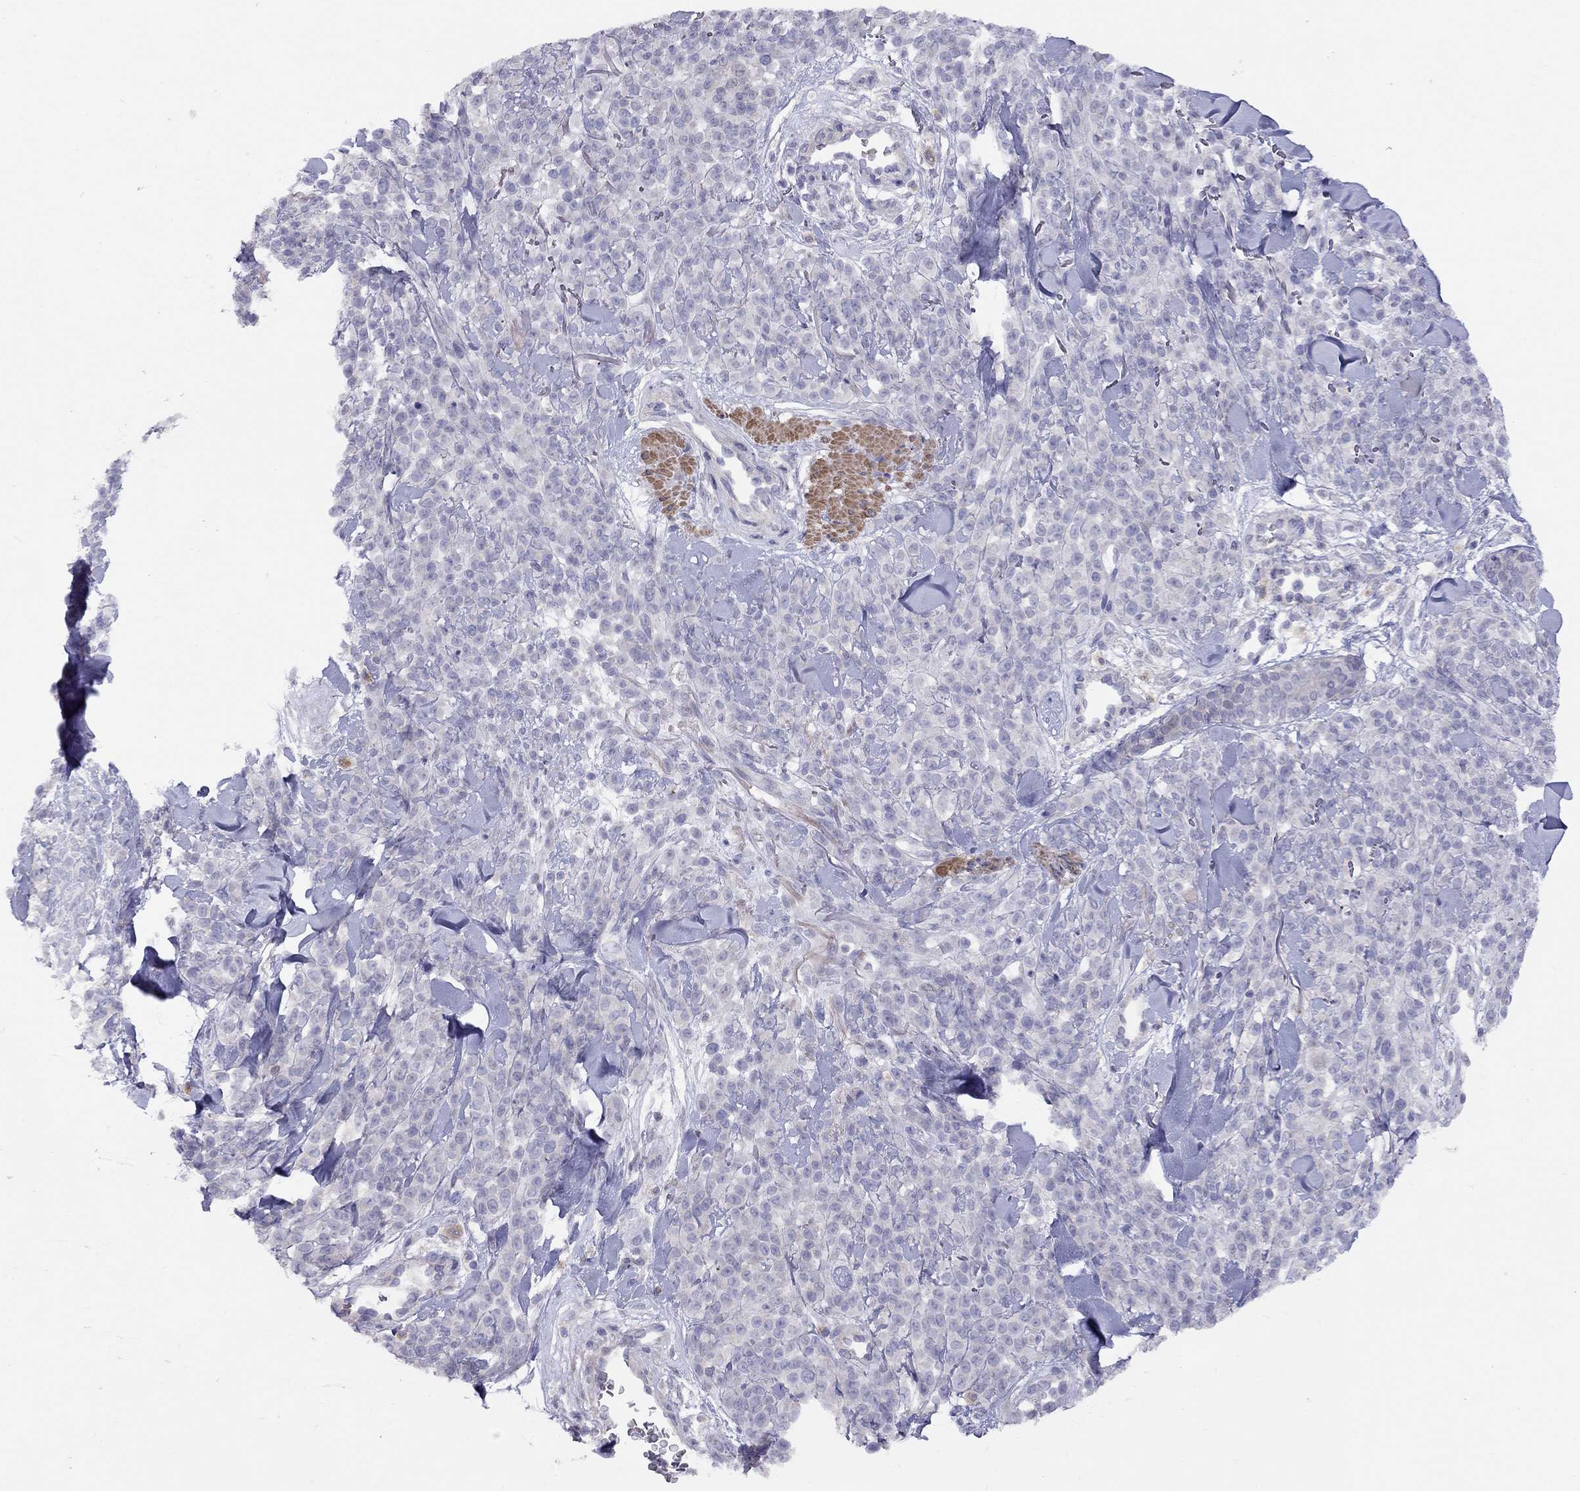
{"staining": {"intensity": "negative", "quantity": "none", "location": "none"}, "tissue": "melanoma", "cell_type": "Tumor cells", "image_type": "cancer", "snomed": [{"axis": "morphology", "description": "Malignant melanoma, NOS"}, {"axis": "topography", "description": "Skin"}, {"axis": "topography", "description": "Skin of trunk"}], "caption": "Malignant melanoma was stained to show a protein in brown. There is no significant positivity in tumor cells.", "gene": "SYTL2", "patient": {"sex": "male", "age": 74}}